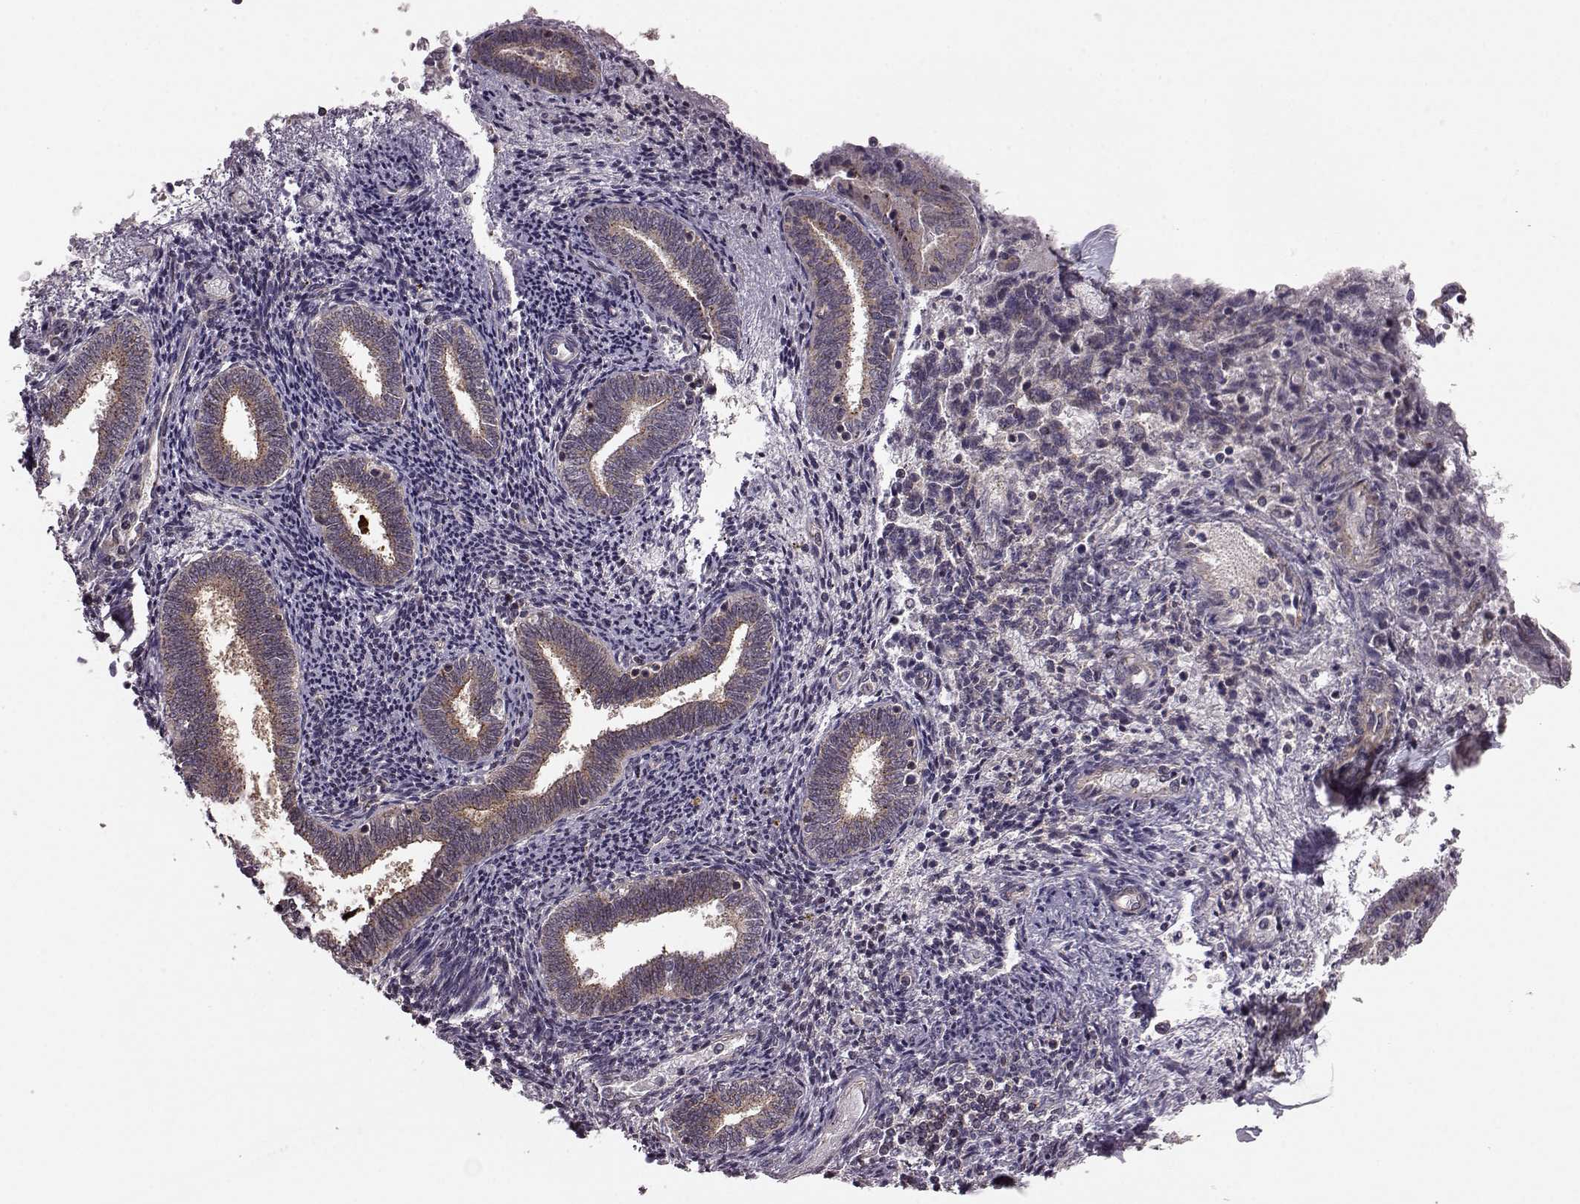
{"staining": {"intensity": "weak", "quantity": "25%-75%", "location": "cytoplasmic/membranous"}, "tissue": "endometrium", "cell_type": "Cells in endometrial stroma", "image_type": "normal", "snomed": [{"axis": "morphology", "description": "Normal tissue, NOS"}, {"axis": "topography", "description": "Endometrium"}], "caption": "High-power microscopy captured an immunohistochemistry (IHC) micrograph of normal endometrium, revealing weak cytoplasmic/membranous expression in about 25%-75% of cells in endometrial stroma. (Brightfield microscopy of DAB IHC at high magnification).", "gene": "FNIP2", "patient": {"sex": "female", "age": 42}}